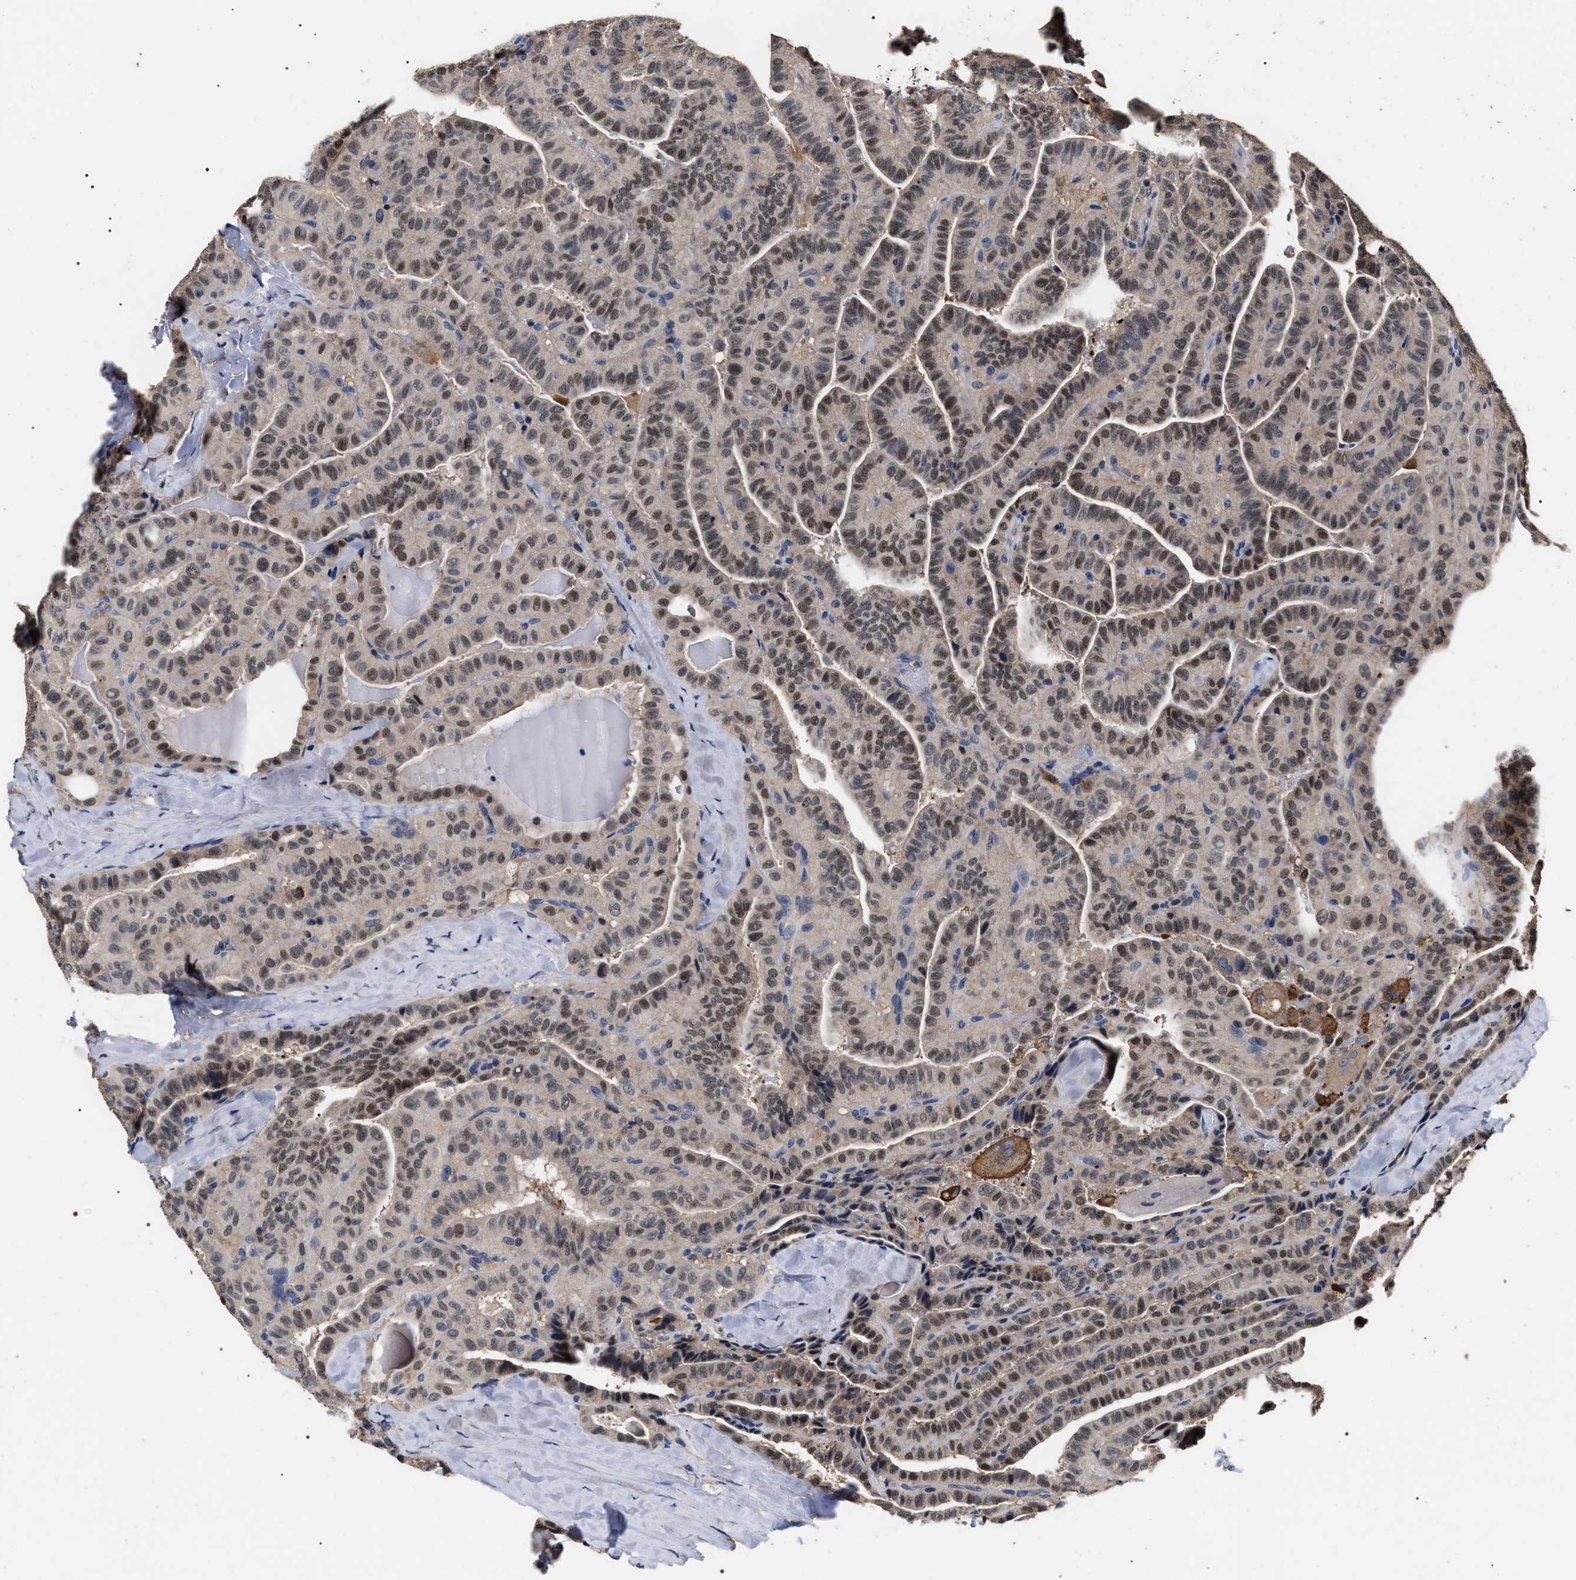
{"staining": {"intensity": "moderate", "quantity": ">75%", "location": "nuclear"}, "tissue": "thyroid cancer", "cell_type": "Tumor cells", "image_type": "cancer", "snomed": [{"axis": "morphology", "description": "Papillary adenocarcinoma, NOS"}, {"axis": "topography", "description": "Thyroid gland"}], "caption": "DAB (3,3'-diaminobenzidine) immunohistochemical staining of papillary adenocarcinoma (thyroid) reveals moderate nuclear protein positivity in approximately >75% of tumor cells. (DAB (3,3'-diaminobenzidine) = brown stain, brightfield microscopy at high magnification).", "gene": "UPF3A", "patient": {"sex": "male", "age": 77}}